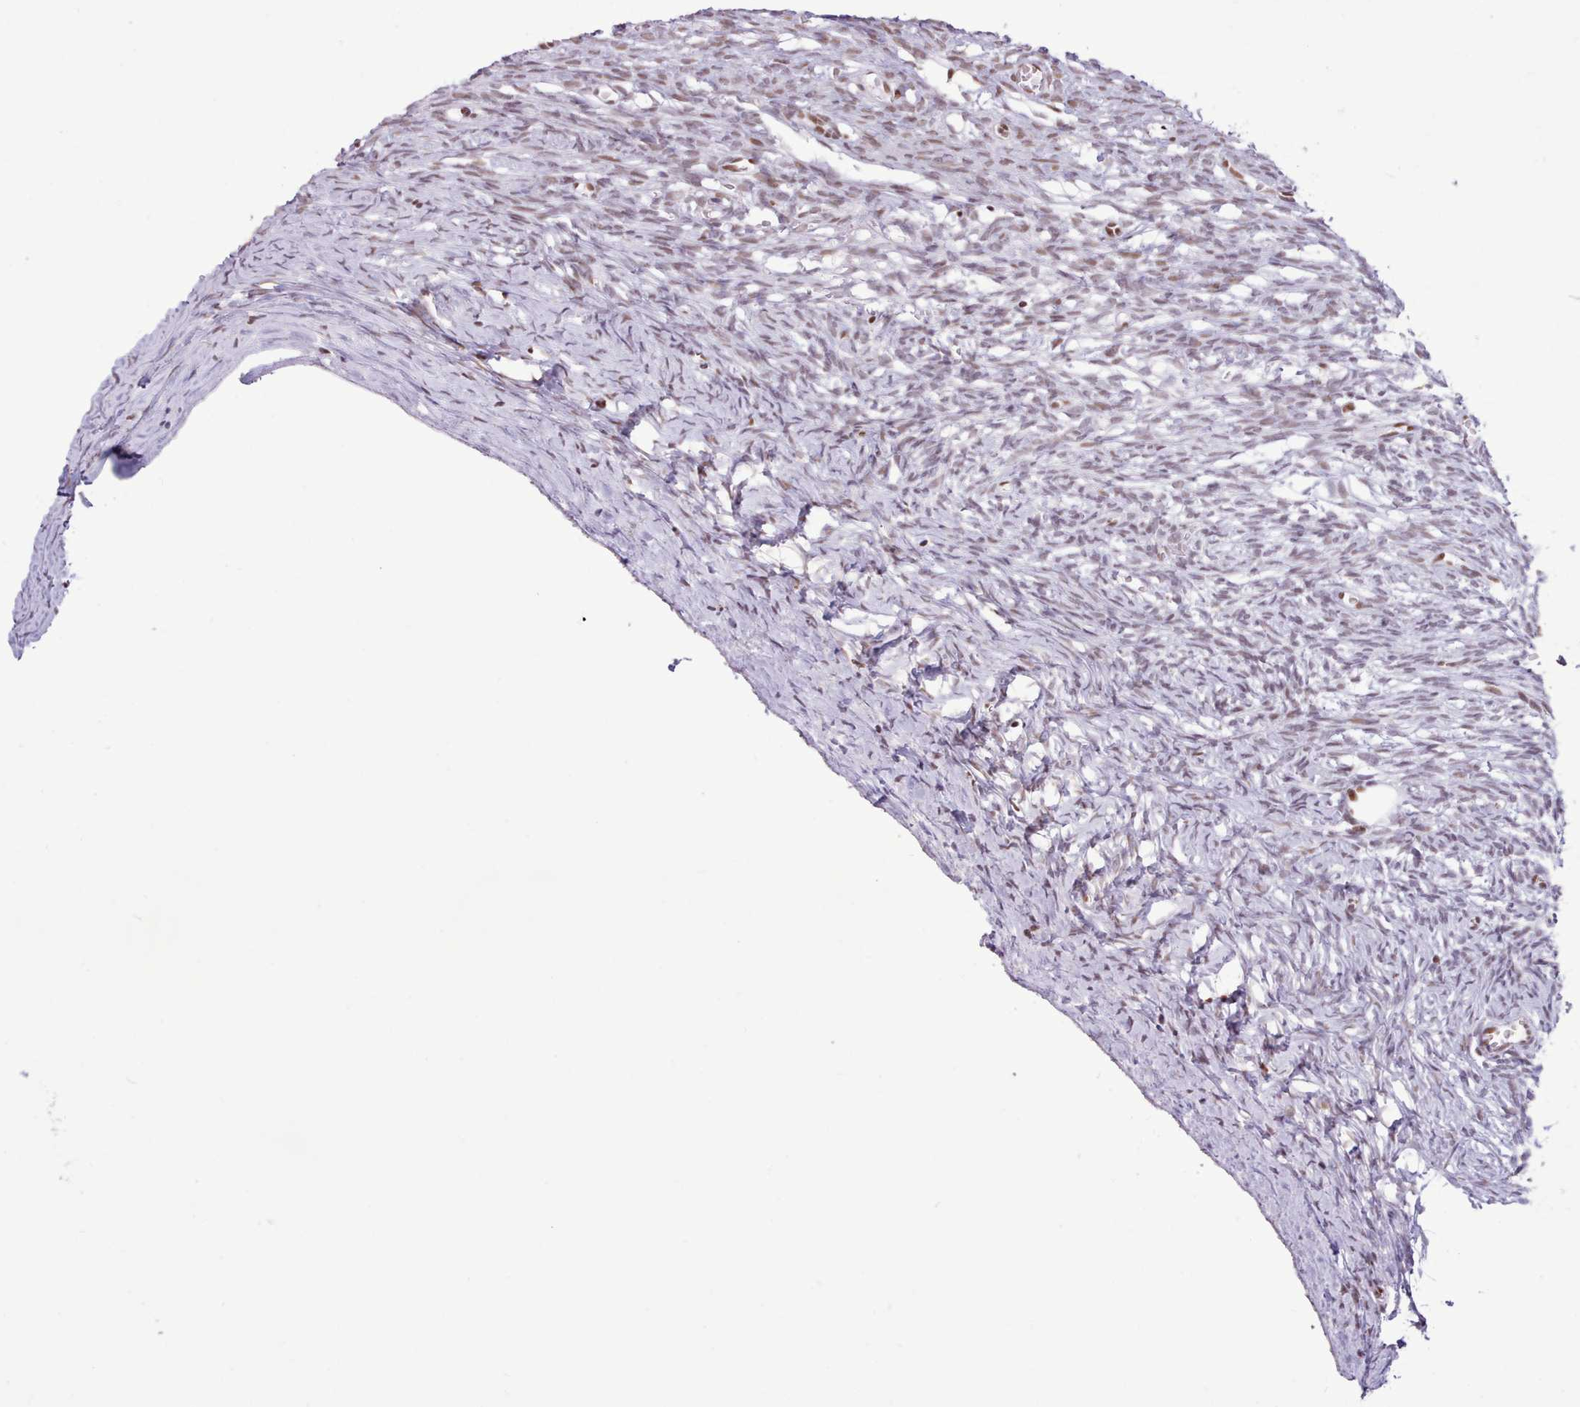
{"staining": {"intensity": "negative", "quantity": "none", "location": "none"}, "tissue": "ovary", "cell_type": "Ovarian stroma cells", "image_type": "normal", "snomed": [{"axis": "morphology", "description": "Normal tissue, NOS"}, {"axis": "topography", "description": "Ovary"}], "caption": "This is a image of immunohistochemistry (IHC) staining of normal ovary, which shows no expression in ovarian stroma cells.", "gene": "TAF15", "patient": {"sex": "female", "age": 39}}